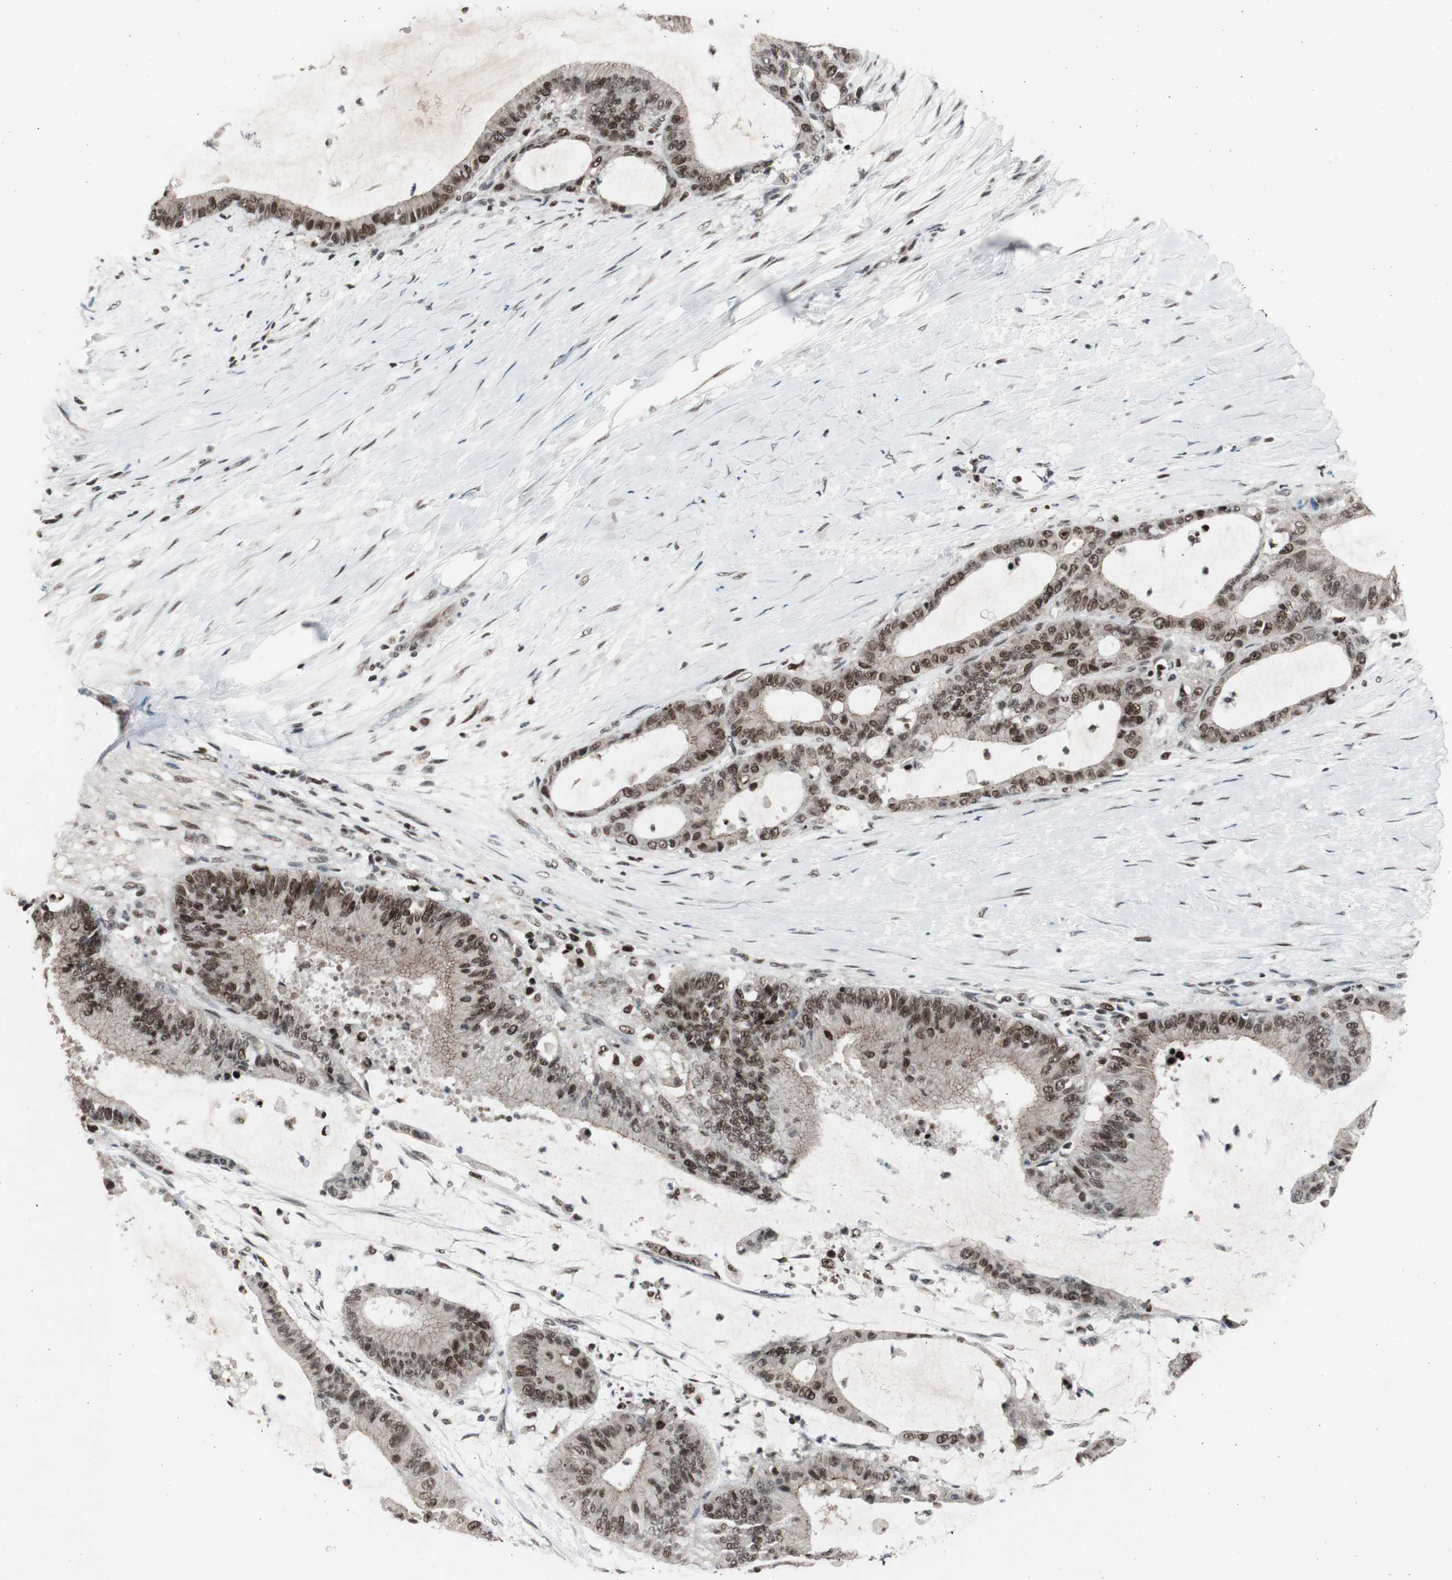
{"staining": {"intensity": "strong", "quantity": ">75%", "location": "nuclear"}, "tissue": "liver cancer", "cell_type": "Tumor cells", "image_type": "cancer", "snomed": [{"axis": "morphology", "description": "Cholangiocarcinoma"}, {"axis": "topography", "description": "Liver"}], "caption": "A brown stain shows strong nuclear expression of a protein in human liver cholangiocarcinoma tumor cells.", "gene": "RPA1", "patient": {"sex": "female", "age": 73}}